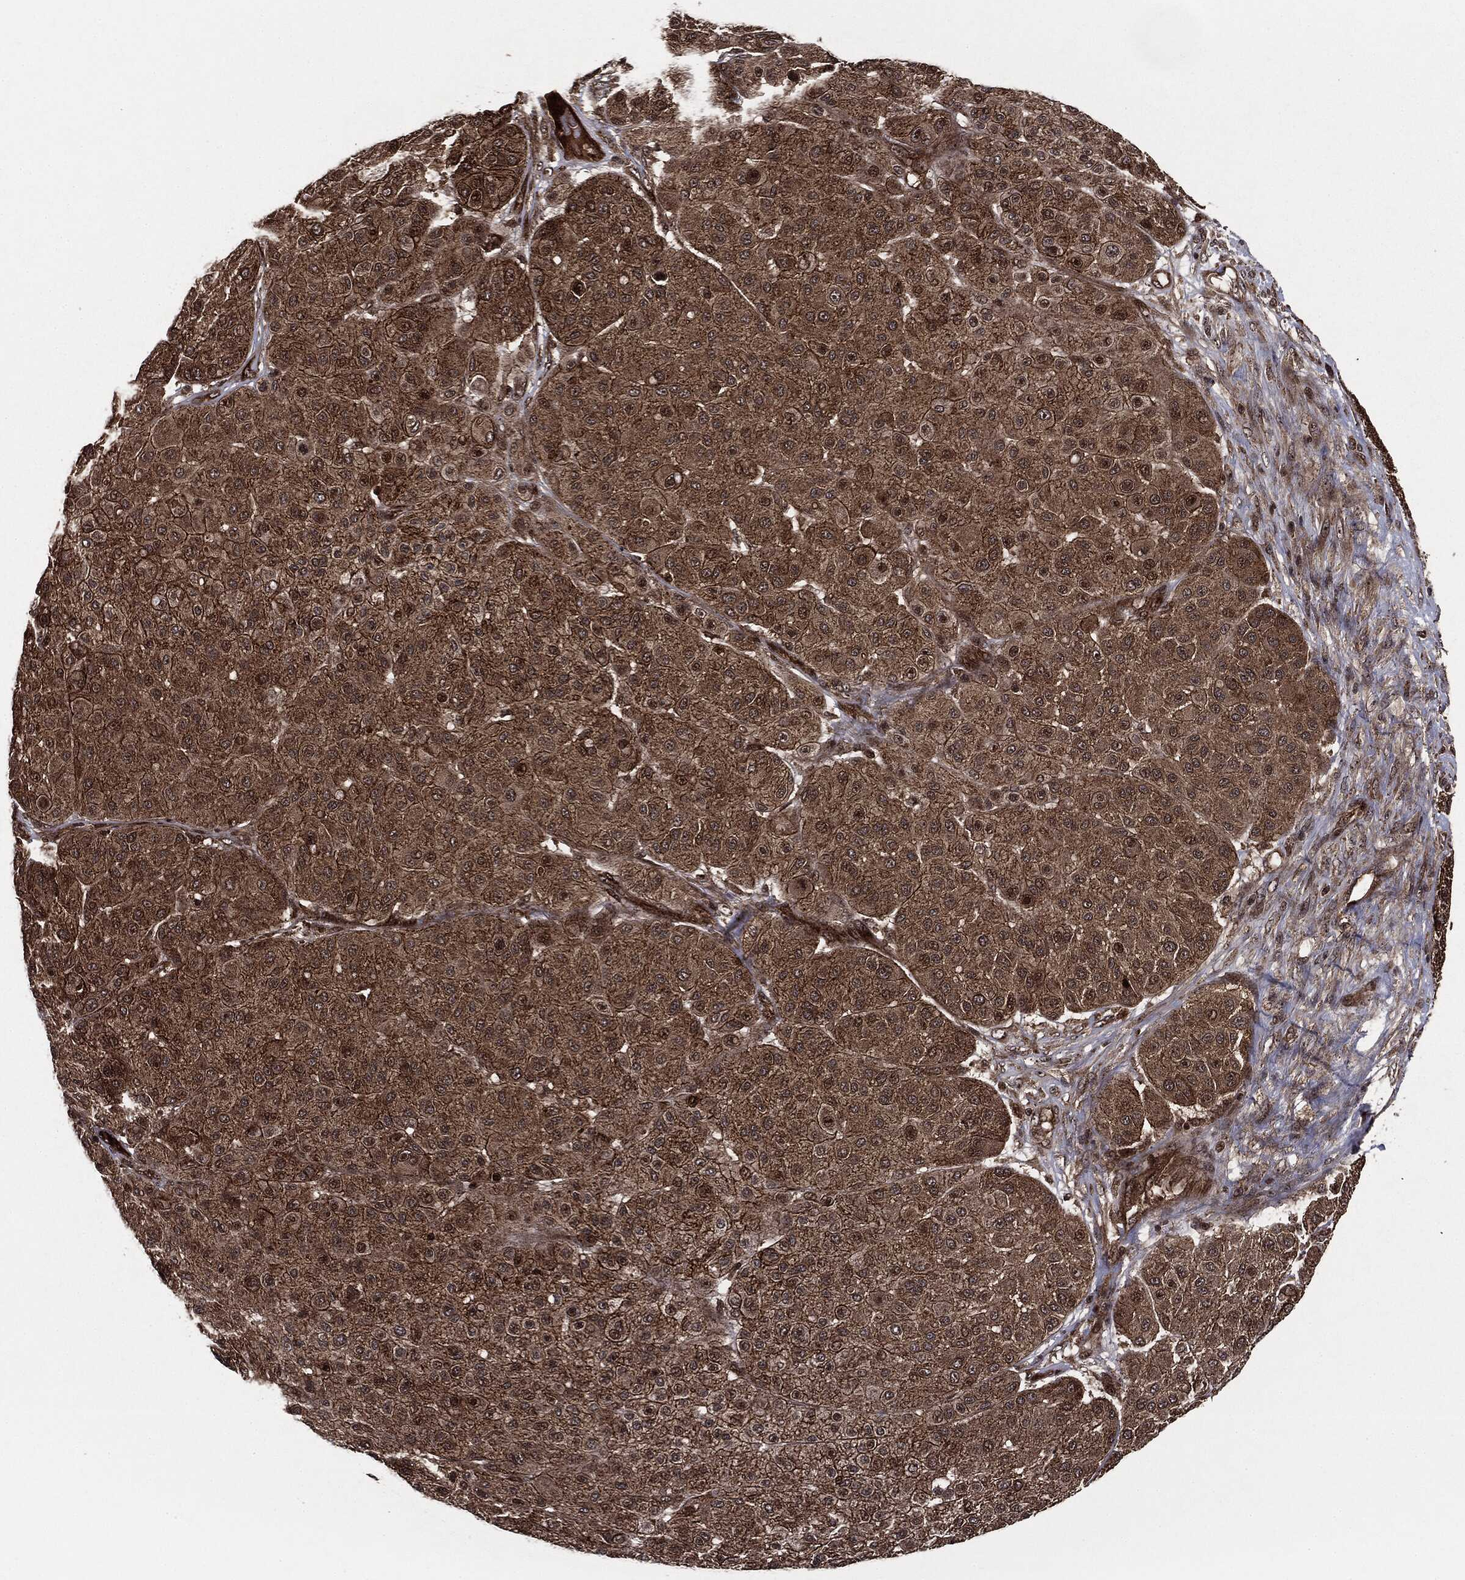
{"staining": {"intensity": "strong", "quantity": ">75%", "location": "cytoplasmic/membranous"}, "tissue": "melanoma", "cell_type": "Tumor cells", "image_type": "cancer", "snomed": [{"axis": "morphology", "description": "Malignant melanoma, Metastatic site"}, {"axis": "topography", "description": "Smooth muscle"}], "caption": "Melanoma stained with a protein marker displays strong staining in tumor cells.", "gene": "CARD6", "patient": {"sex": "male", "age": 41}}